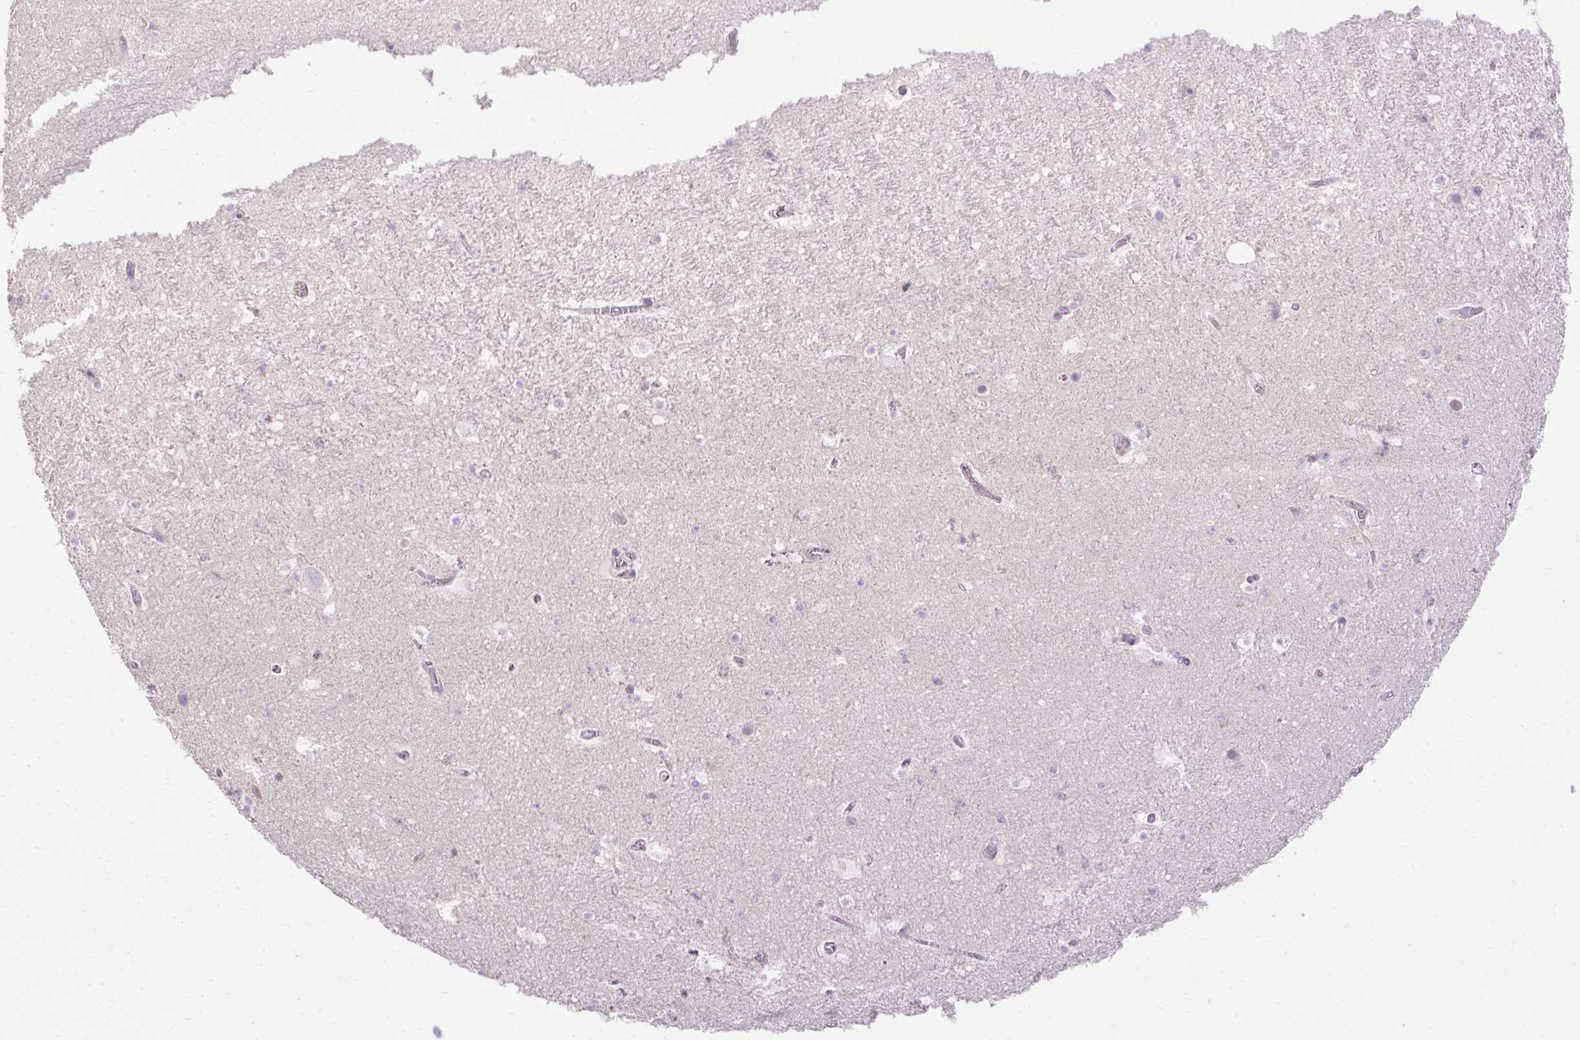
{"staining": {"intensity": "negative", "quantity": "none", "location": "none"}, "tissue": "hippocampus", "cell_type": "Glial cells", "image_type": "normal", "snomed": [{"axis": "morphology", "description": "Normal tissue, NOS"}, {"axis": "topography", "description": "Hippocampus"}], "caption": "Unremarkable hippocampus was stained to show a protein in brown. There is no significant positivity in glial cells. The staining is performed using DAB (3,3'-diaminobenzidine) brown chromogen with nuclei counter-stained in using hematoxylin.", "gene": "HEXB", "patient": {"sex": "female", "age": 42}}